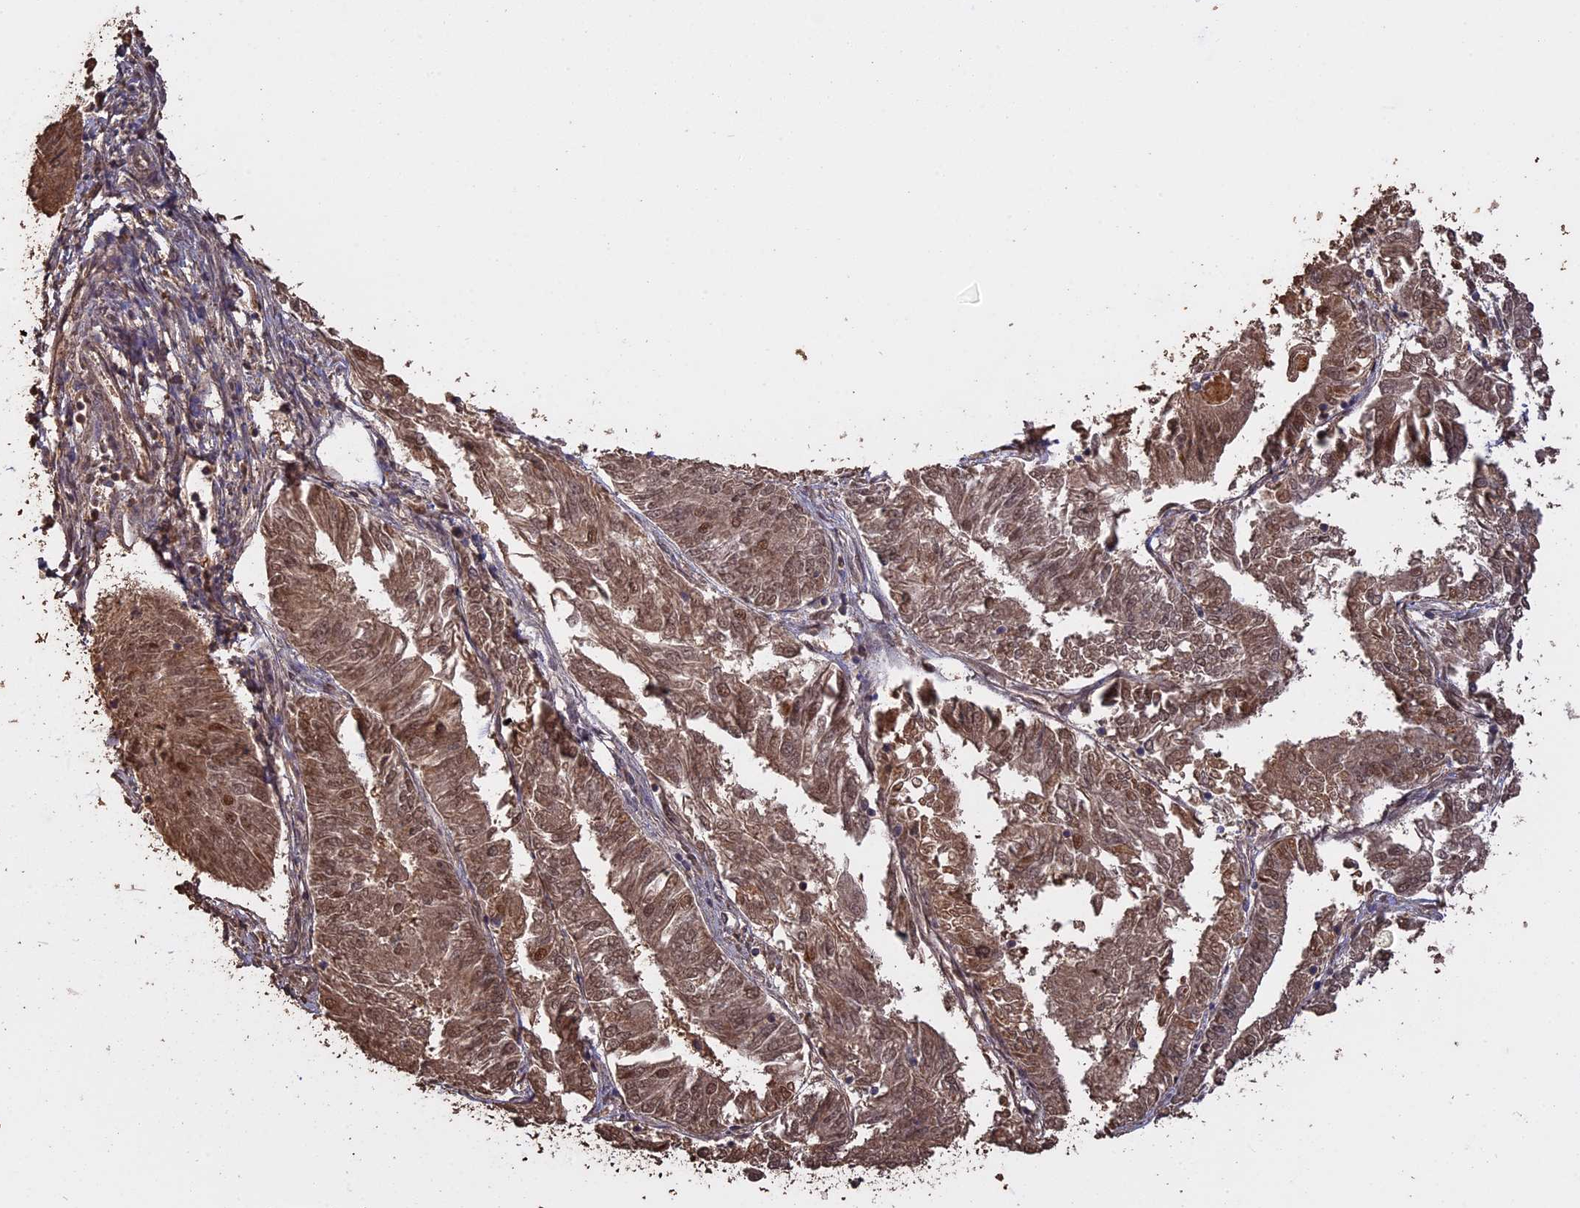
{"staining": {"intensity": "moderate", "quantity": ">75%", "location": "cytoplasmic/membranous,nuclear"}, "tissue": "endometrial cancer", "cell_type": "Tumor cells", "image_type": "cancer", "snomed": [{"axis": "morphology", "description": "Adenocarcinoma, NOS"}, {"axis": "topography", "description": "Endometrium"}], "caption": "Tumor cells demonstrate medium levels of moderate cytoplasmic/membranous and nuclear positivity in approximately >75% of cells in adenocarcinoma (endometrial). The staining is performed using DAB brown chromogen to label protein expression. The nuclei are counter-stained blue using hematoxylin.", "gene": "PSMC6", "patient": {"sex": "female", "age": 58}}